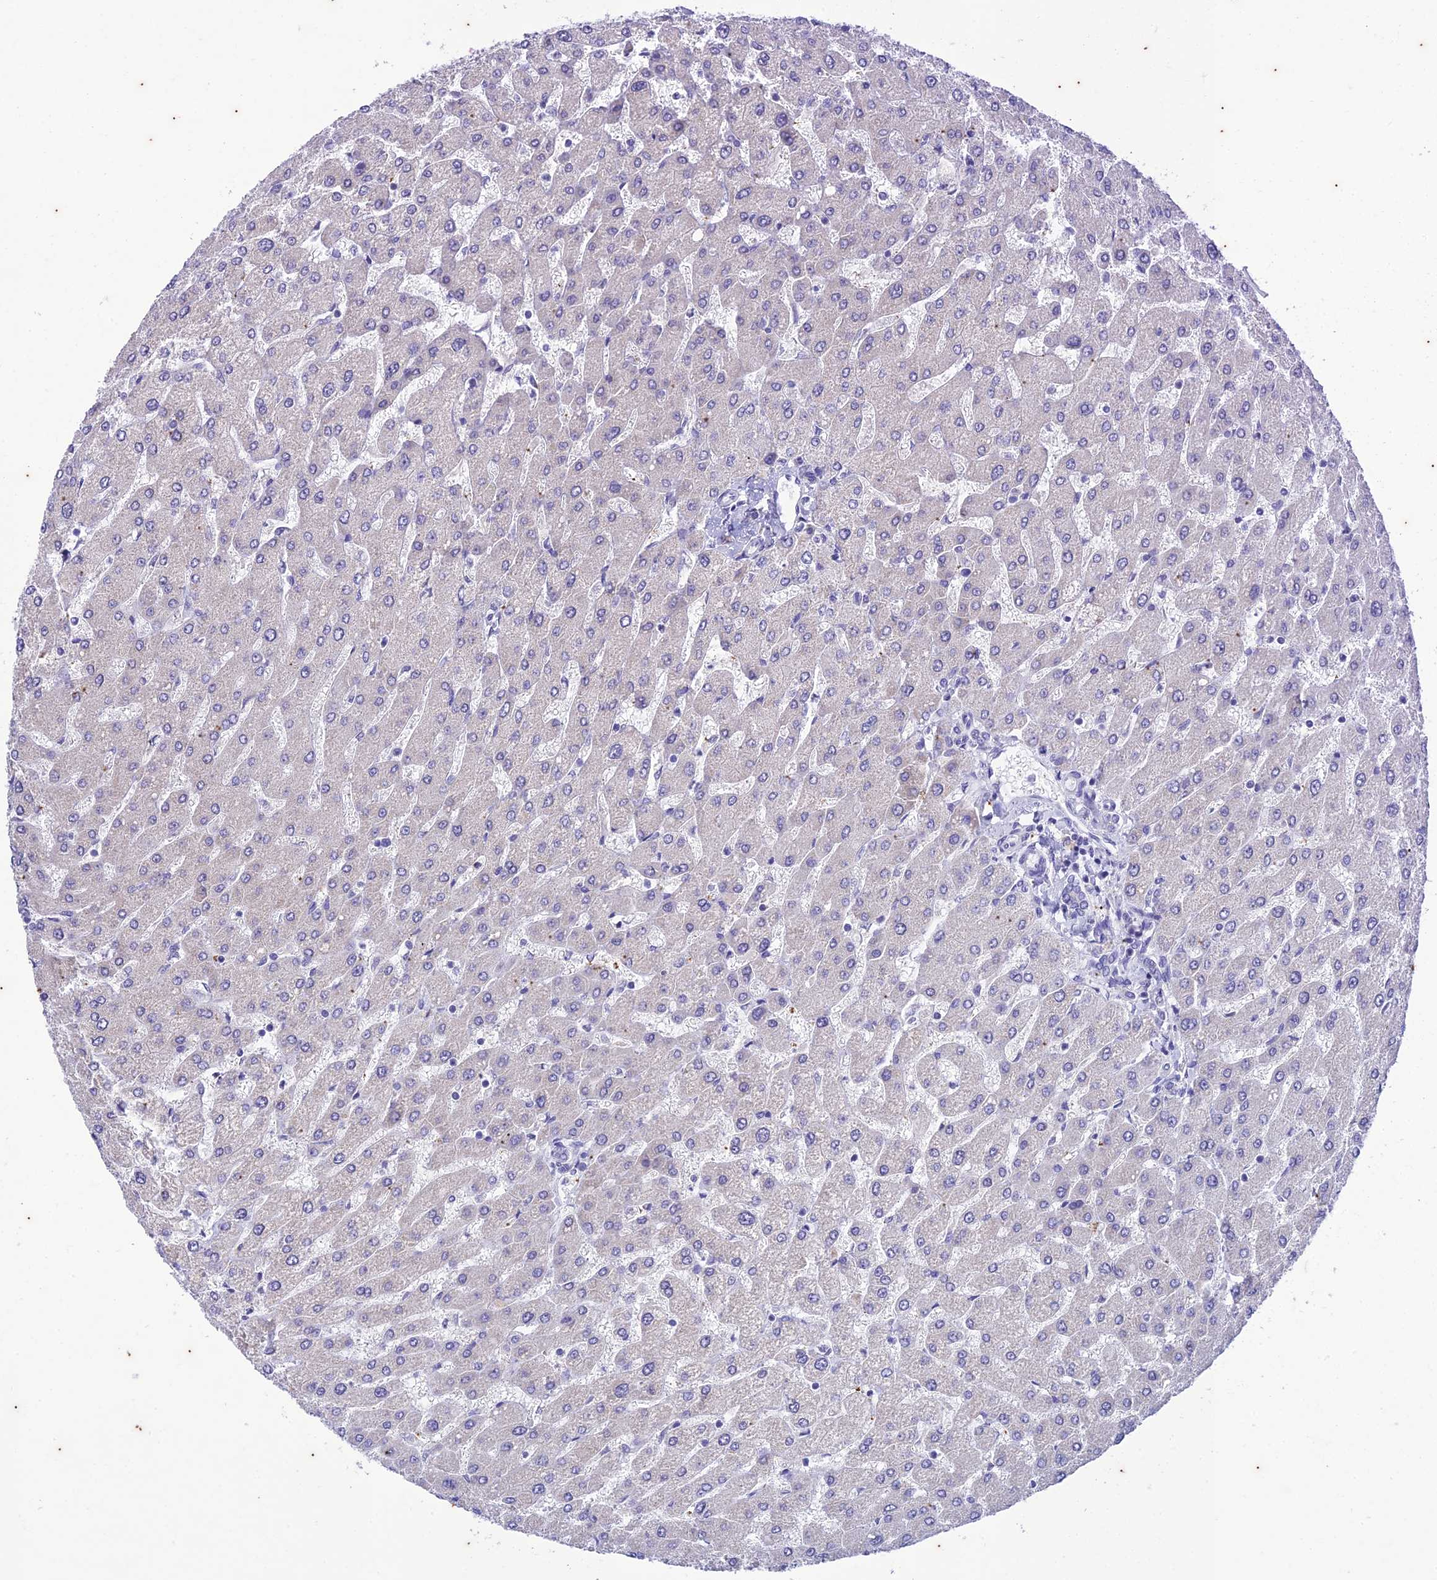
{"staining": {"intensity": "negative", "quantity": "none", "location": "none"}, "tissue": "liver", "cell_type": "Cholangiocytes", "image_type": "normal", "snomed": [{"axis": "morphology", "description": "Normal tissue, NOS"}, {"axis": "topography", "description": "Liver"}], "caption": "Immunohistochemical staining of normal liver demonstrates no significant positivity in cholangiocytes. Nuclei are stained in blue.", "gene": "TMEM40", "patient": {"sex": "male", "age": 55}}